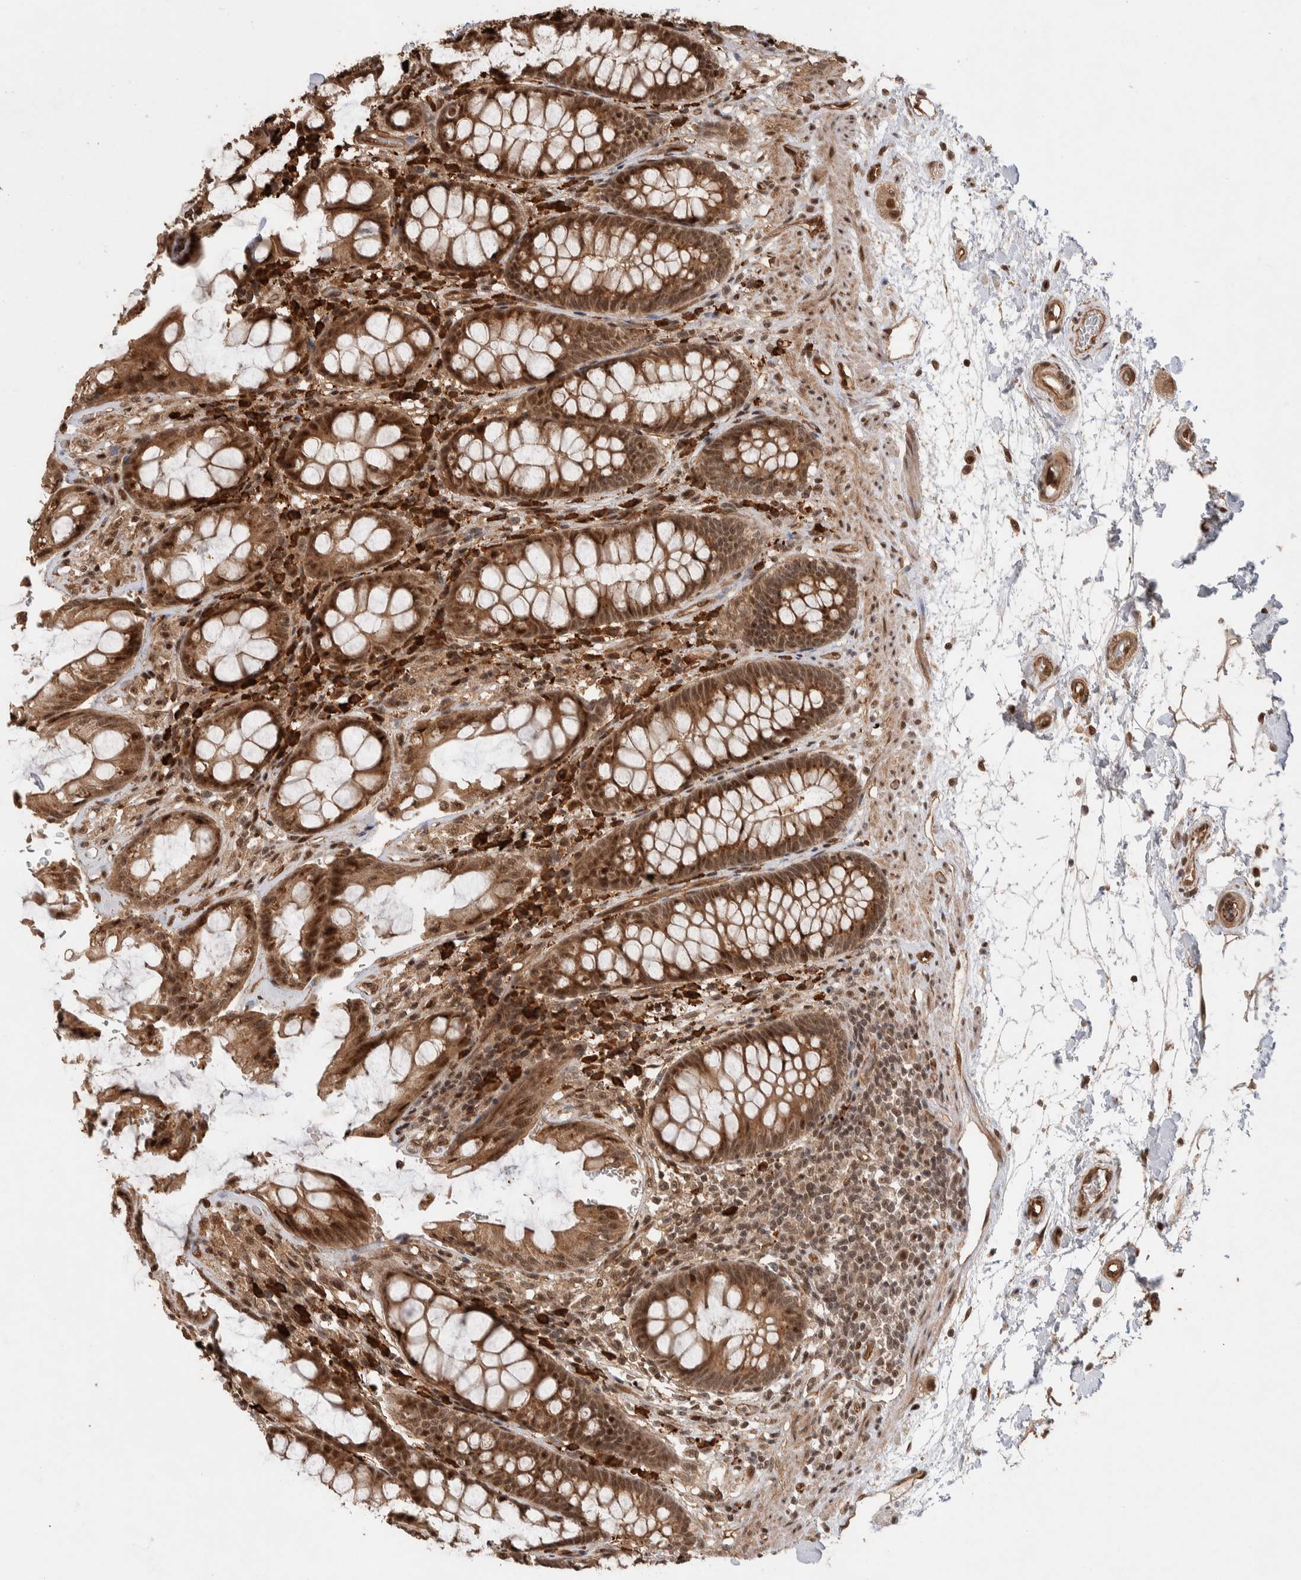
{"staining": {"intensity": "strong", "quantity": ">75%", "location": "cytoplasmic/membranous,nuclear"}, "tissue": "rectum", "cell_type": "Glandular cells", "image_type": "normal", "snomed": [{"axis": "morphology", "description": "Normal tissue, NOS"}, {"axis": "topography", "description": "Rectum"}], "caption": "An image showing strong cytoplasmic/membranous,nuclear positivity in approximately >75% of glandular cells in unremarkable rectum, as visualized by brown immunohistochemical staining.", "gene": "TOR1B", "patient": {"sex": "male", "age": 64}}